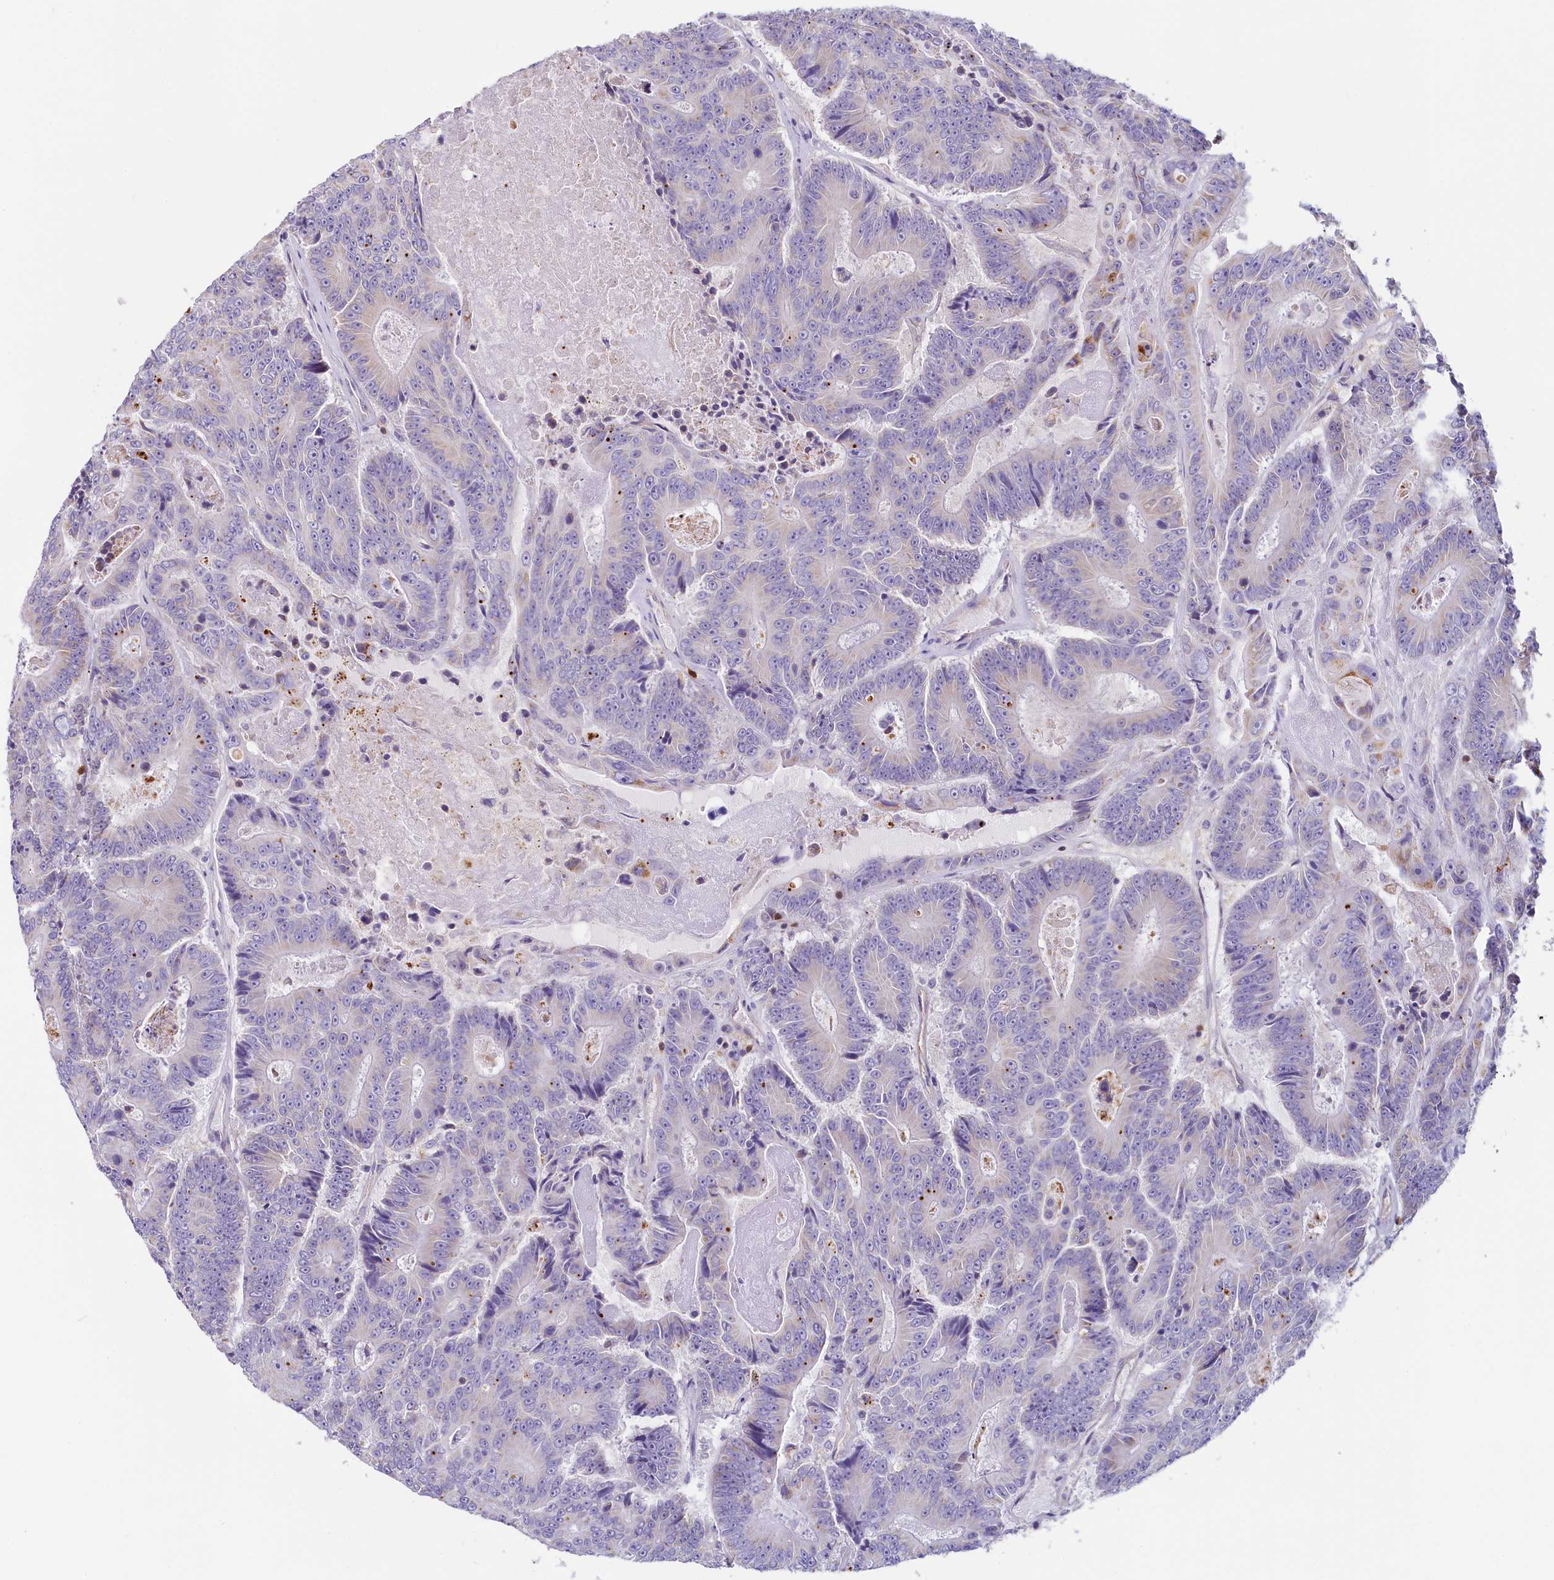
{"staining": {"intensity": "negative", "quantity": "none", "location": "none"}, "tissue": "colorectal cancer", "cell_type": "Tumor cells", "image_type": "cancer", "snomed": [{"axis": "morphology", "description": "Adenocarcinoma, NOS"}, {"axis": "topography", "description": "Colon"}], "caption": "IHC of colorectal adenocarcinoma demonstrates no positivity in tumor cells.", "gene": "LMOD3", "patient": {"sex": "male", "age": 83}}